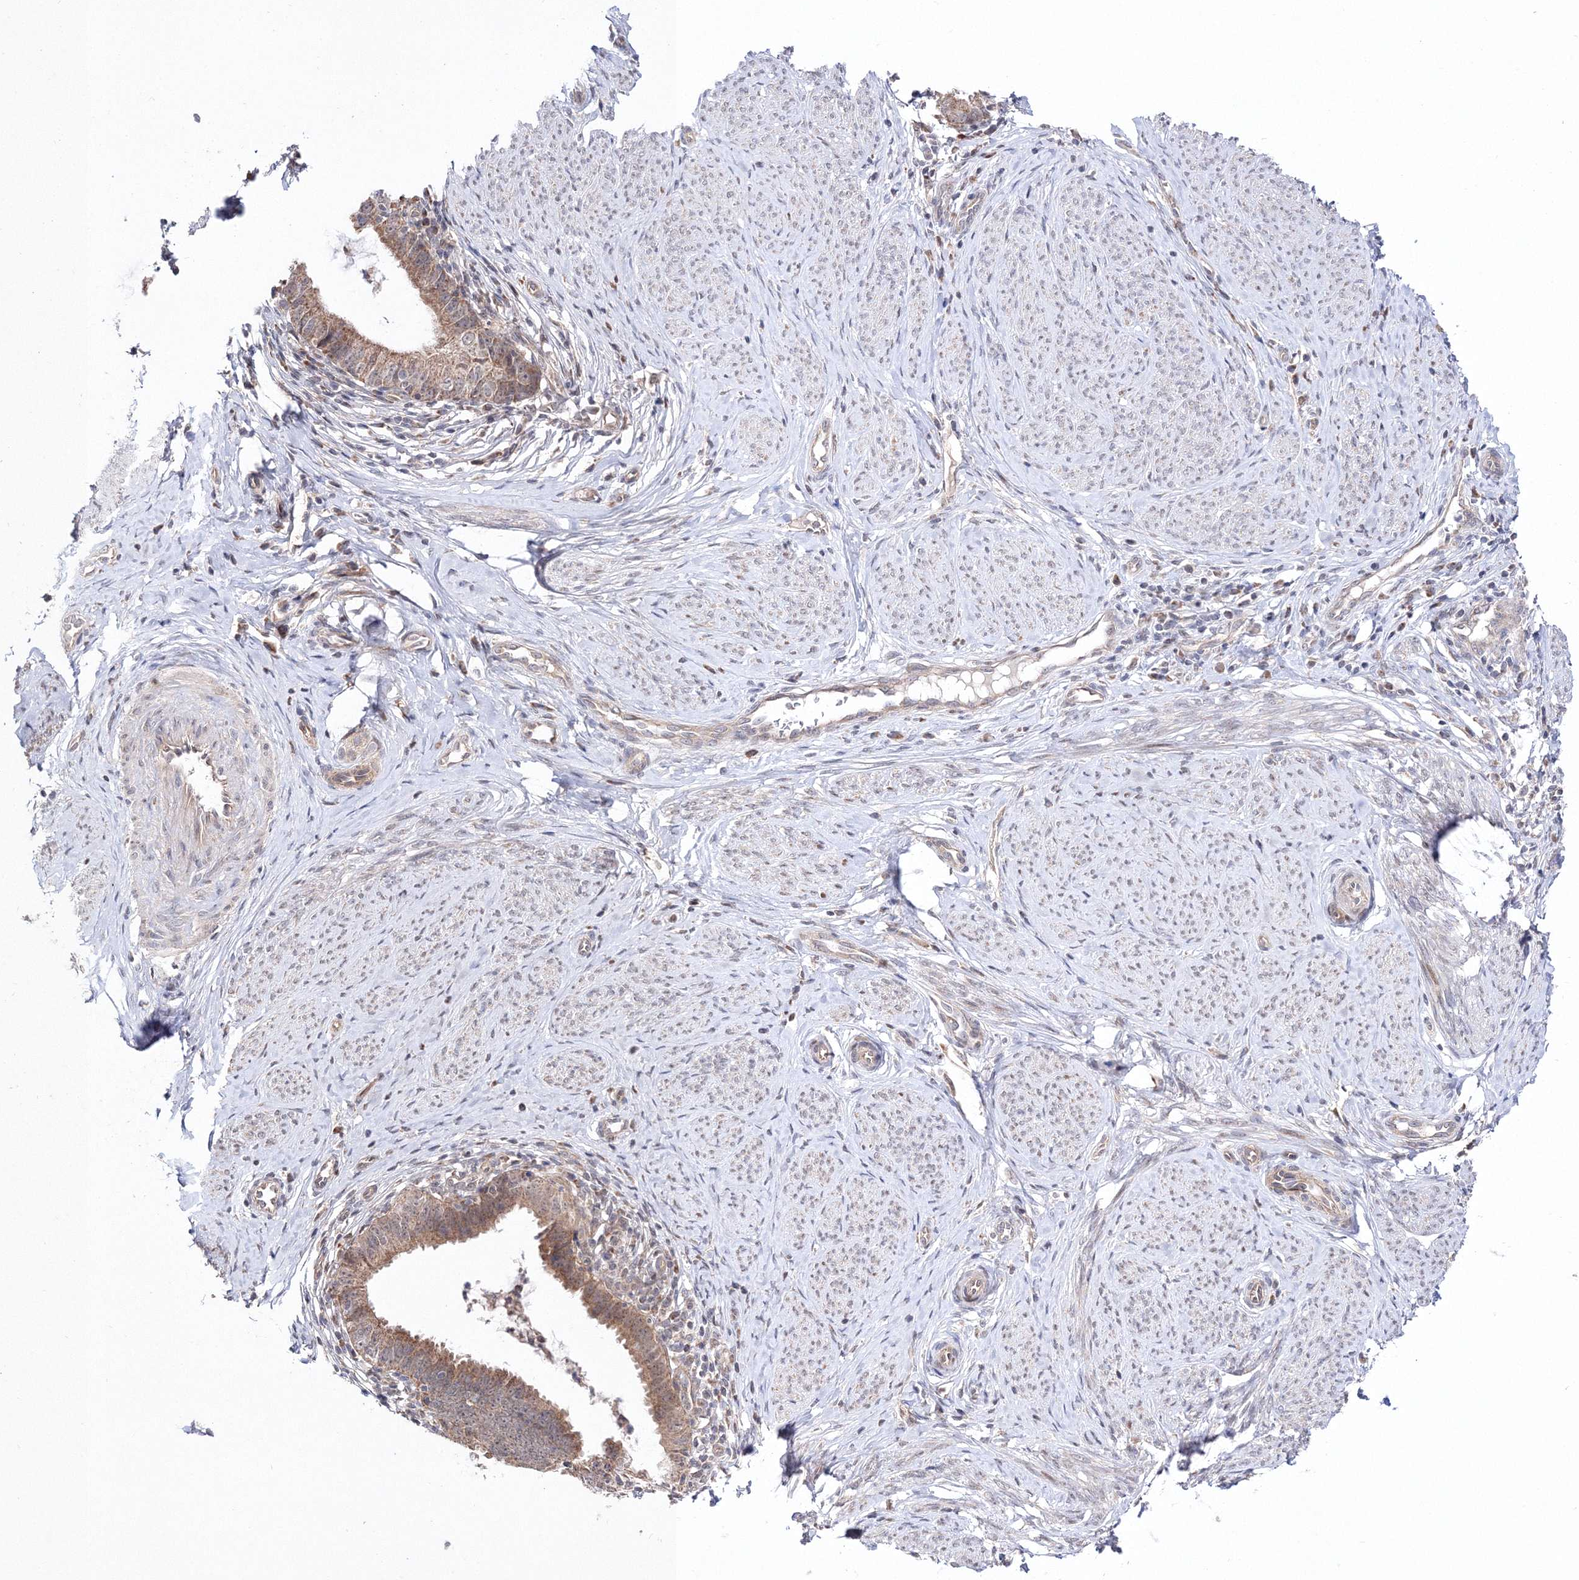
{"staining": {"intensity": "moderate", "quantity": ">75%", "location": "cytoplasmic/membranous"}, "tissue": "cervical cancer", "cell_type": "Tumor cells", "image_type": "cancer", "snomed": [{"axis": "morphology", "description": "Adenocarcinoma, NOS"}, {"axis": "topography", "description": "Cervix"}], "caption": "Immunohistochemical staining of human cervical cancer (adenocarcinoma) exhibits moderate cytoplasmic/membranous protein positivity in approximately >75% of tumor cells. (IHC, brightfield microscopy, high magnification).", "gene": "DALRD3", "patient": {"sex": "female", "age": 36}}